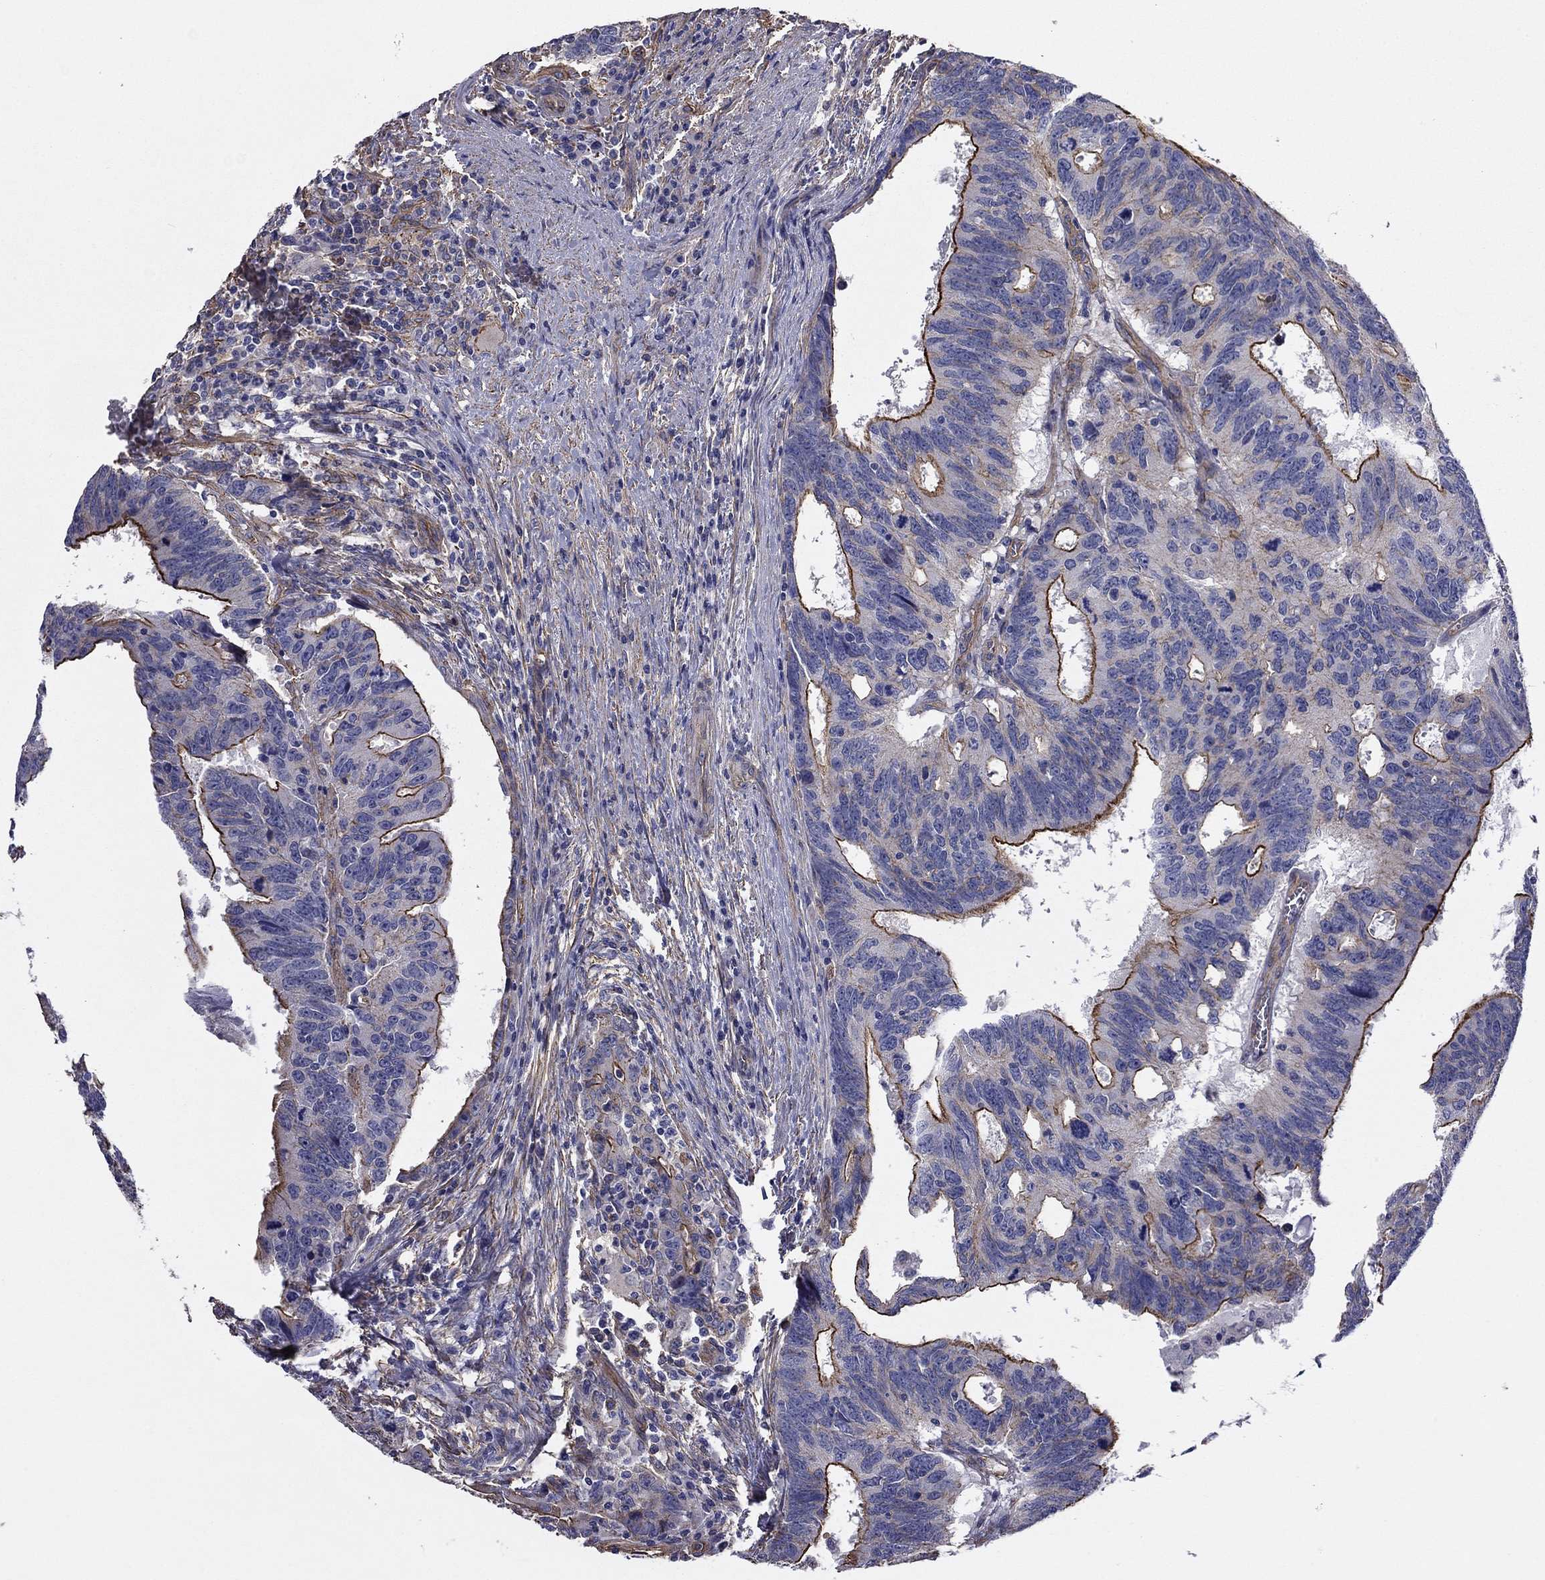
{"staining": {"intensity": "strong", "quantity": "25%-75%", "location": "cytoplasmic/membranous"}, "tissue": "colorectal cancer", "cell_type": "Tumor cells", "image_type": "cancer", "snomed": [{"axis": "morphology", "description": "Adenocarcinoma, NOS"}, {"axis": "topography", "description": "Colon"}], "caption": "Human colorectal cancer (adenocarcinoma) stained with a protein marker exhibits strong staining in tumor cells.", "gene": "TCHH", "patient": {"sex": "female", "age": 77}}